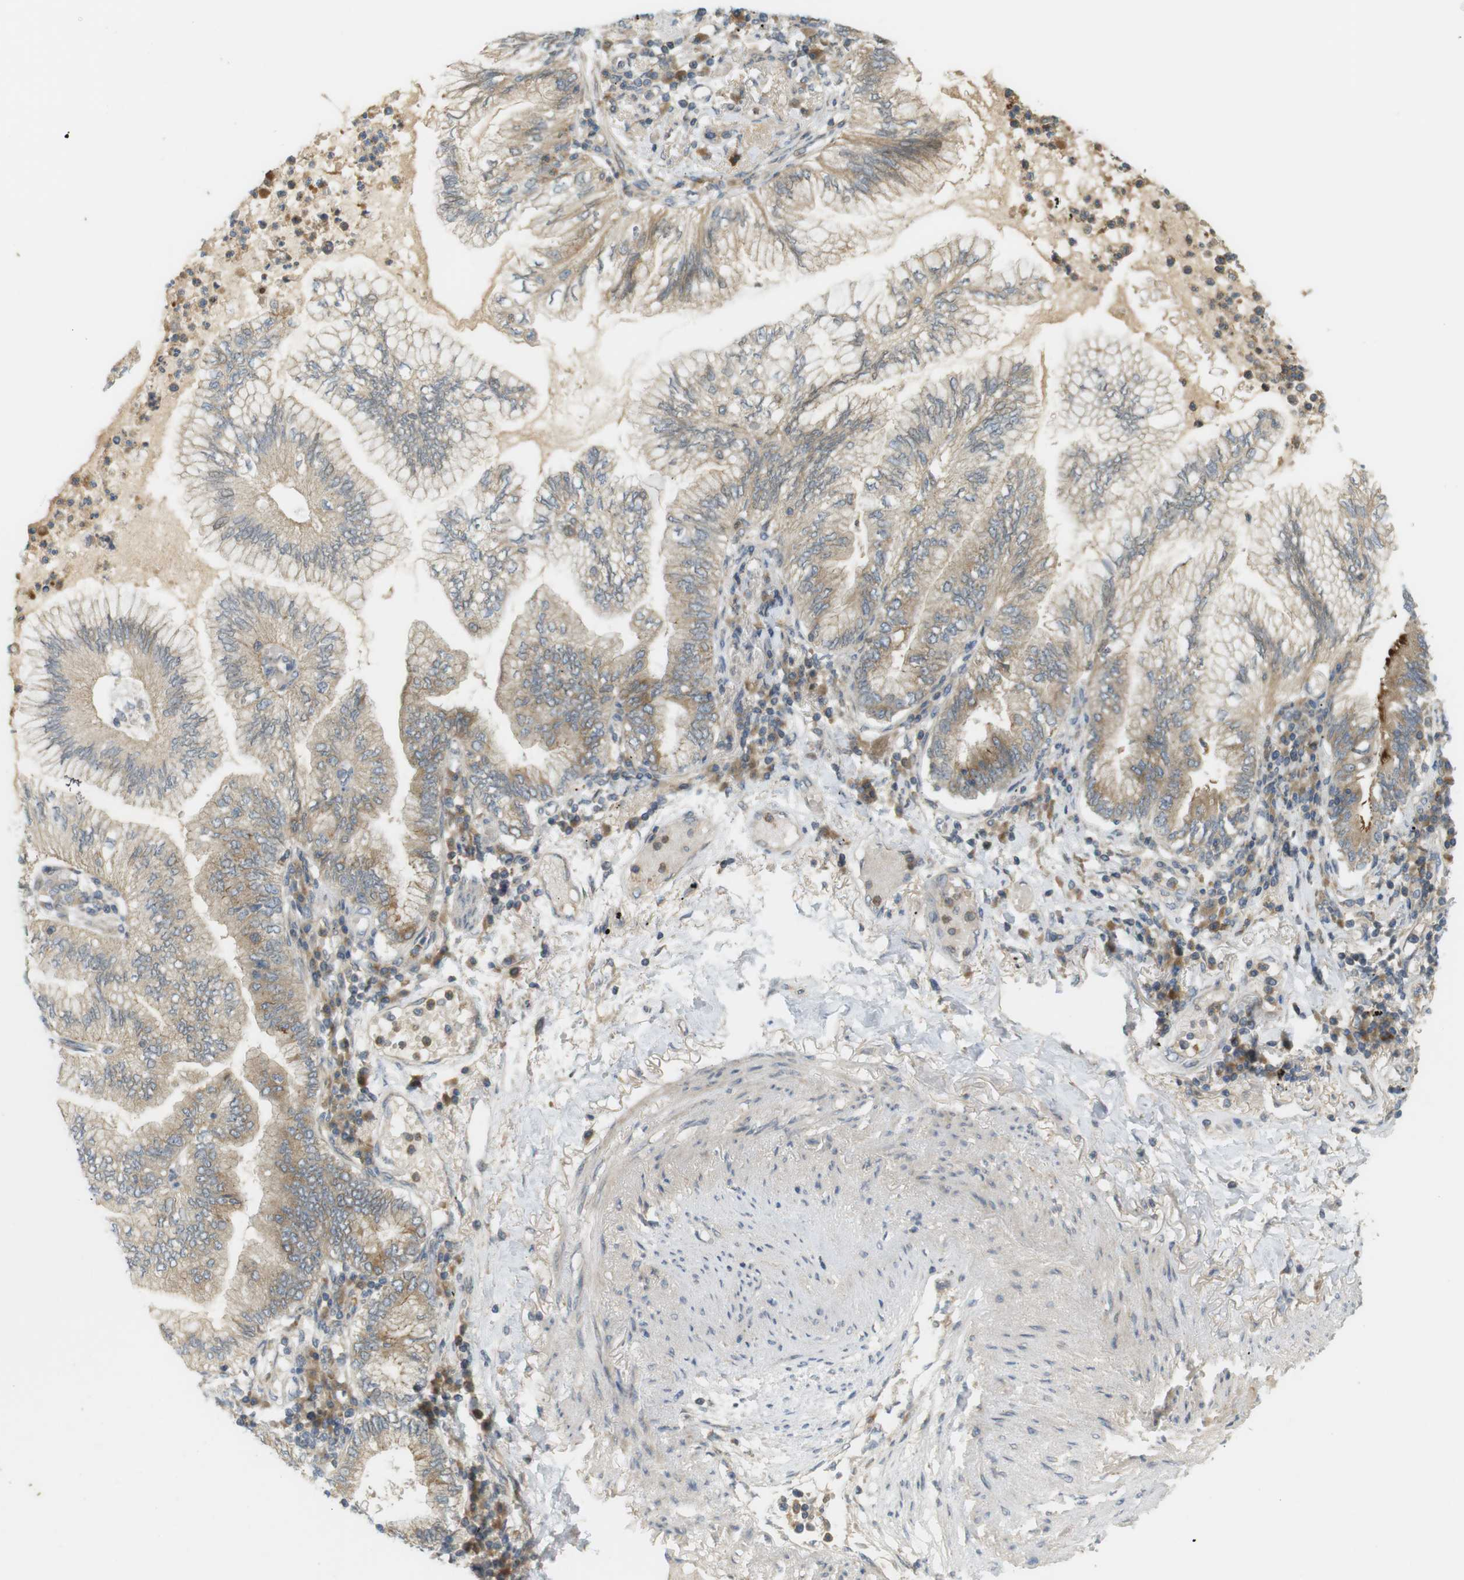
{"staining": {"intensity": "weak", "quantity": ">75%", "location": "cytoplasmic/membranous"}, "tissue": "lung cancer", "cell_type": "Tumor cells", "image_type": "cancer", "snomed": [{"axis": "morphology", "description": "Normal tissue, NOS"}, {"axis": "morphology", "description": "Adenocarcinoma, NOS"}, {"axis": "topography", "description": "Bronchus"}, {"axis": "topography", "description": "Lung"}], "caption": "Immunohistochemistry (IHC) histopathology image of neoplastic tissue: human lung cancer (adenocarcinoma) stained using IHC shows low levels of weak protein expression localized specifically in the cytoplasmic/membranous of tumor cells, appearing as a cytoplasmic/membranous brown color.", "gene": "CLRN3", "patient": {"sex": "female", "age": 70}}